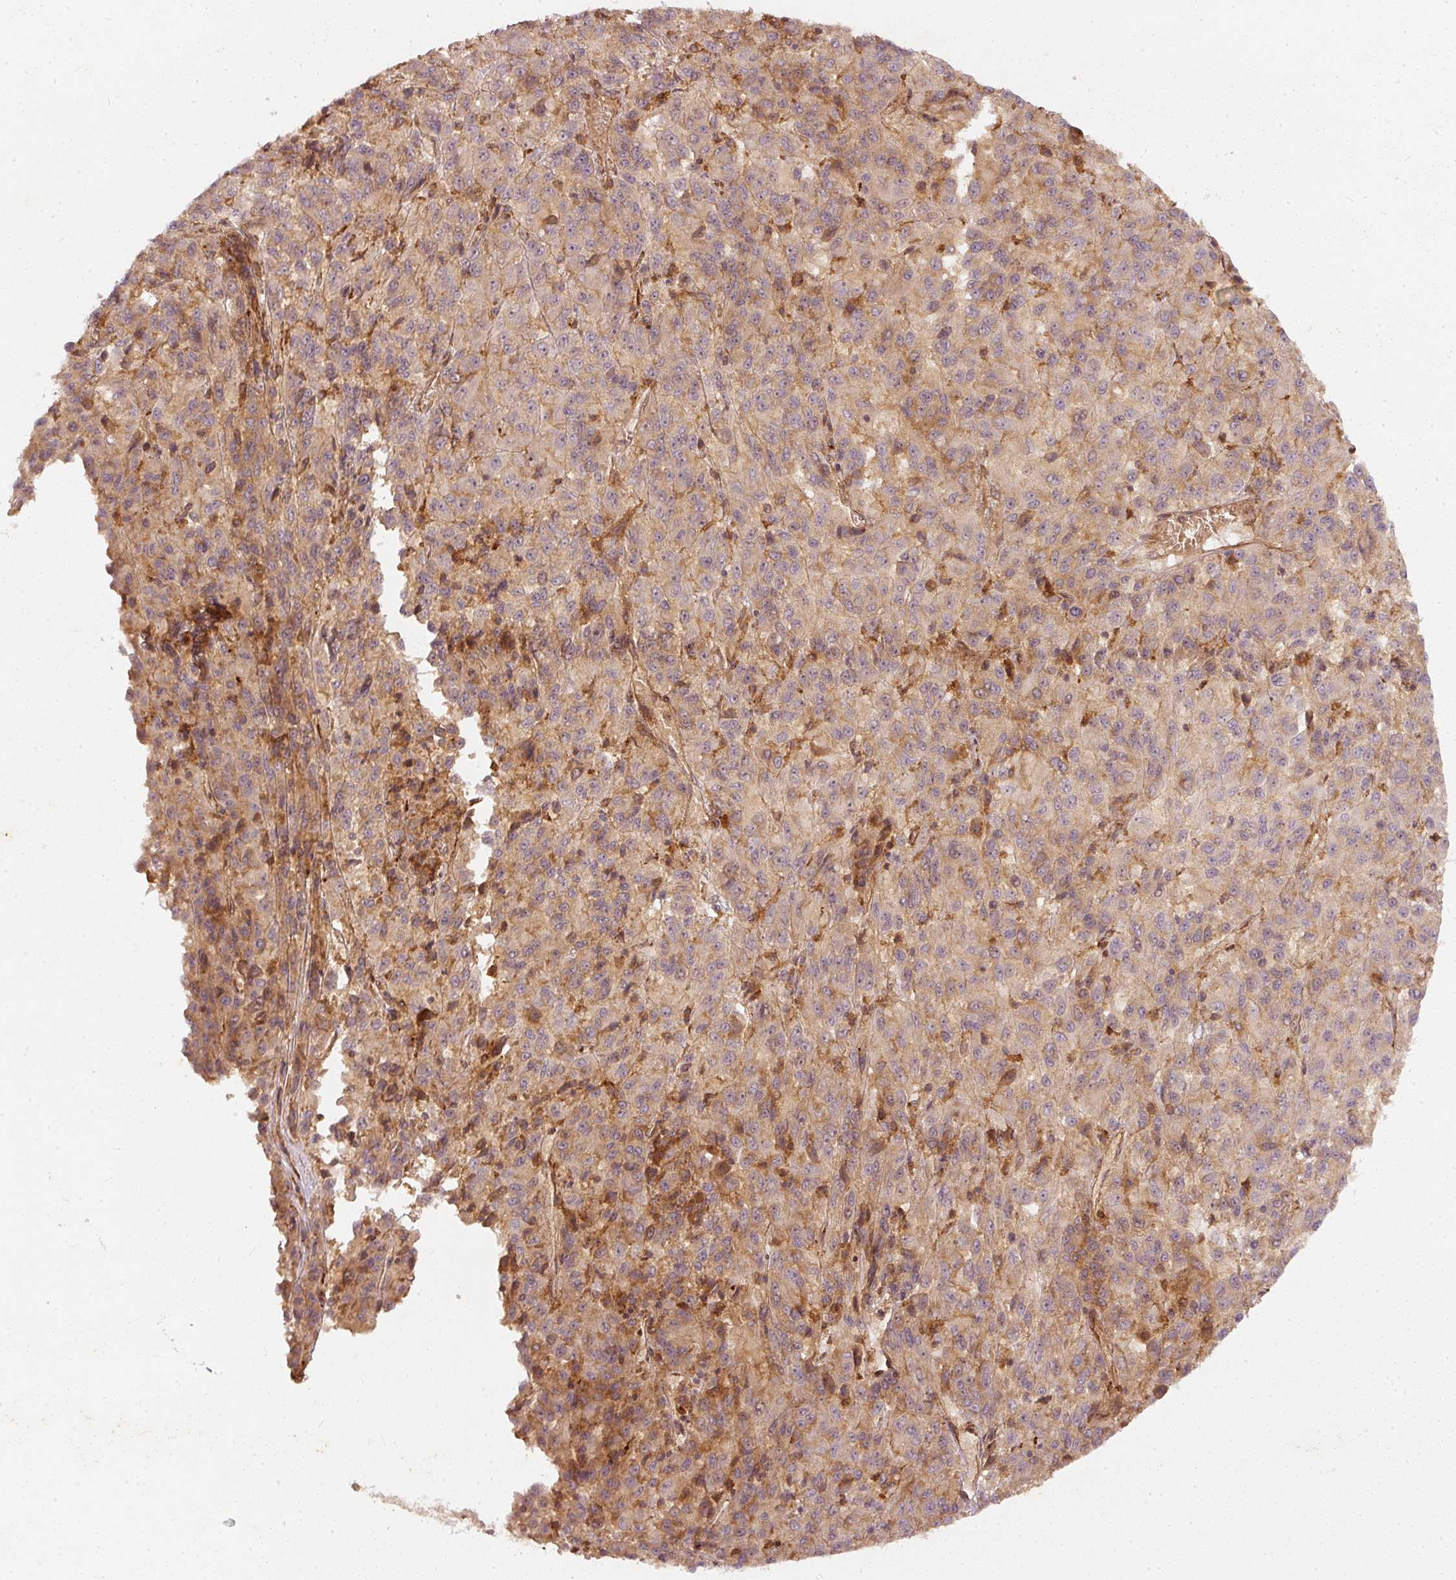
{"staining": {"intensity": "weak", "quantity": "25%-75%", "location": "cytoplasmic/membranous"}, "tissue": "melanoma", "cell_type": "Tumor cells", "image_type": "cancer", "snomed": [{"axis": "morphology", "description": "Malignant melanoma, Metastatic site"}, {"axis": "topography", "description": "Lung"}], "caption": "A low amount of weak cytoplasmic/membranous staining is identified in about 25%-75% of tumor cells in melanoma tissue.", "gene": "ZNF580", "patient": {"sex": "male", "age": 64}}